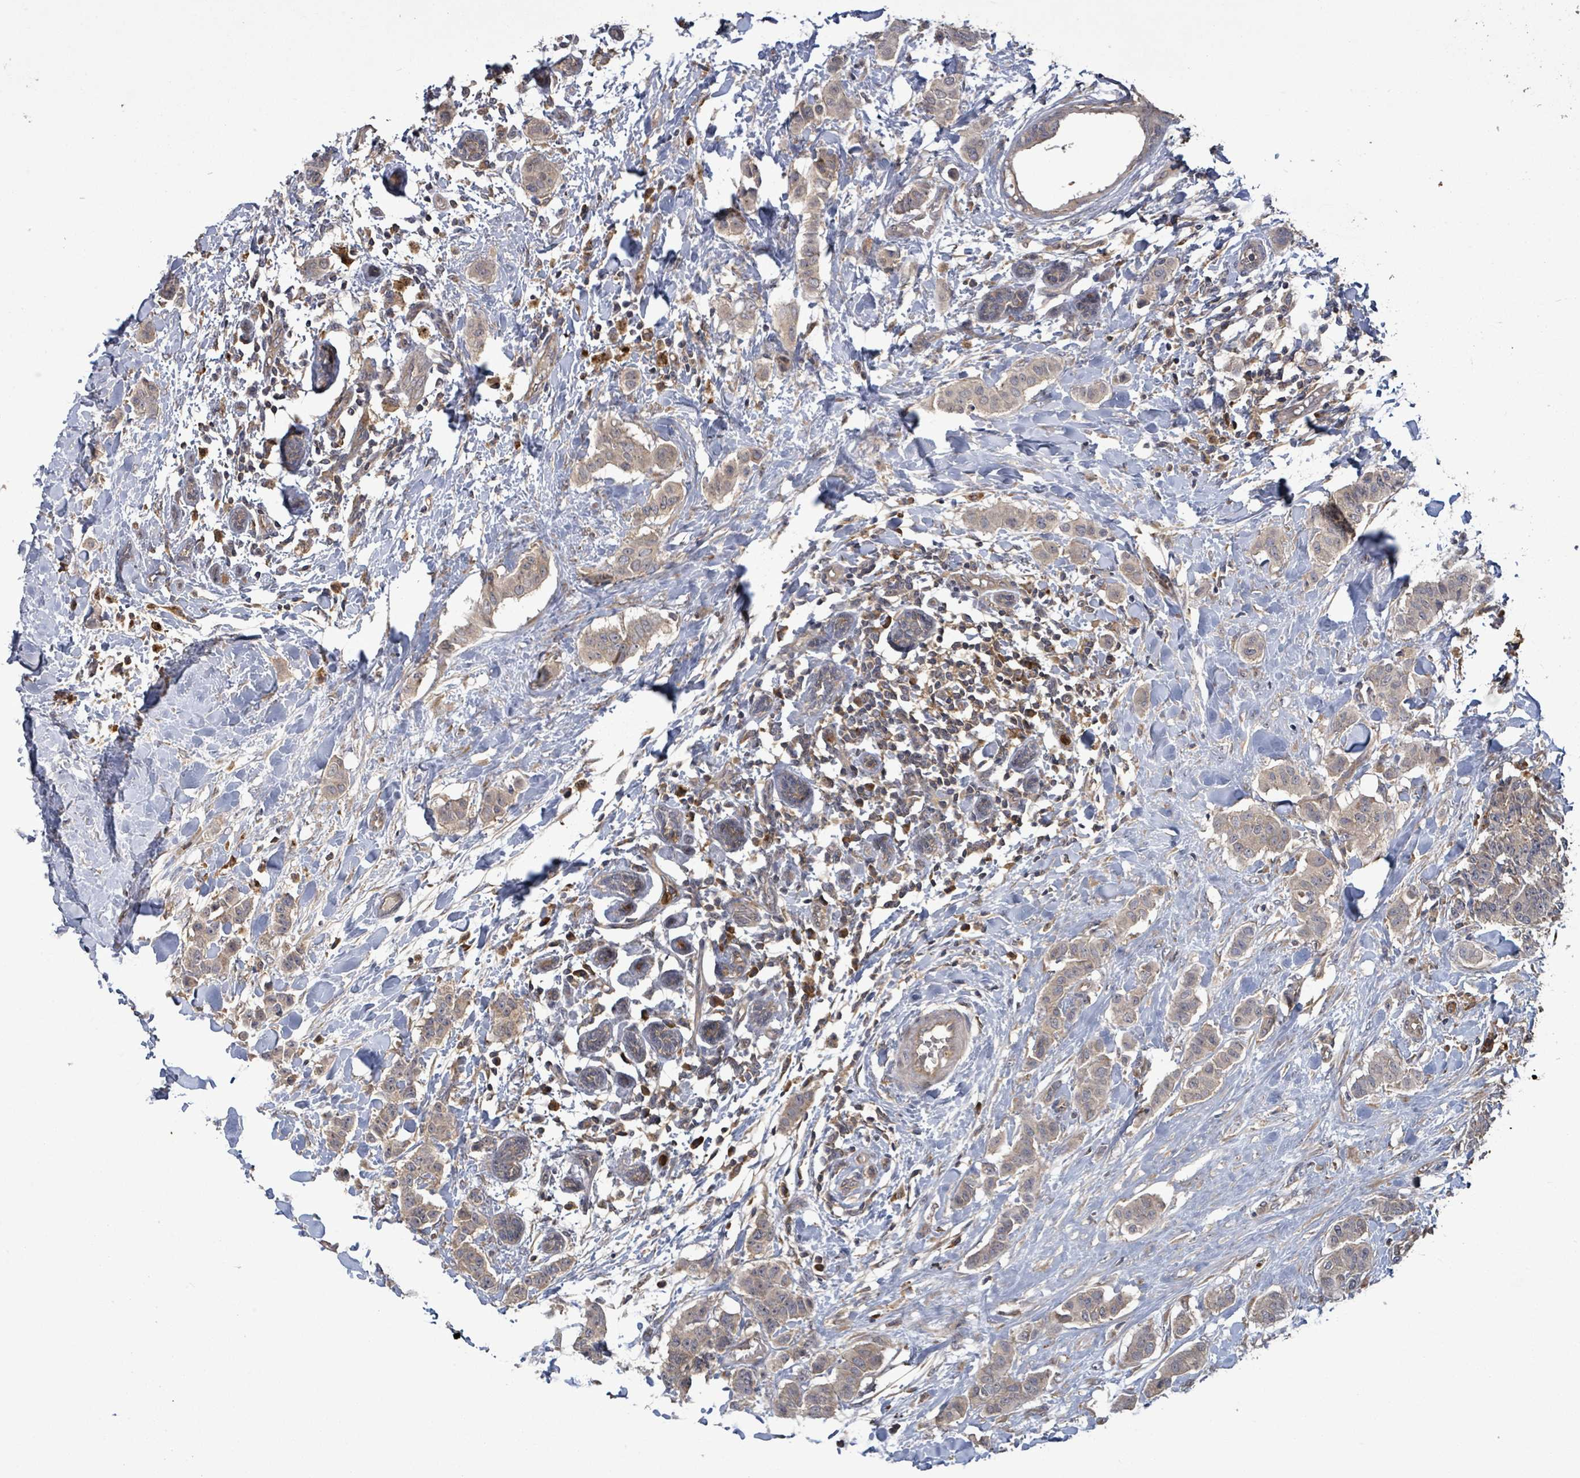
{"staining": {"intensity": "weak", "quantity": ">75%", "location": "cytoplasmic/membranous"}, "tissue": "breast cancer", "cell_type": "Tumor cells", "image_type": "cancer", "snomed": [{"axis": "morphology", "description": "Duct carcinoma"}, {"axis": "topography", "description": "Breast"}], "caption": "Weak cytoplasmic/membranous protein positivity is appreciated in about >75% of tumor cells in breast cancer. The protein is stained brown, and the nuclei are stained in blue (DAB IHC with brightfield microscopy, high magnification).", "gene": "SERPINE3", "patient": {"sex": "female", "age": 40}}